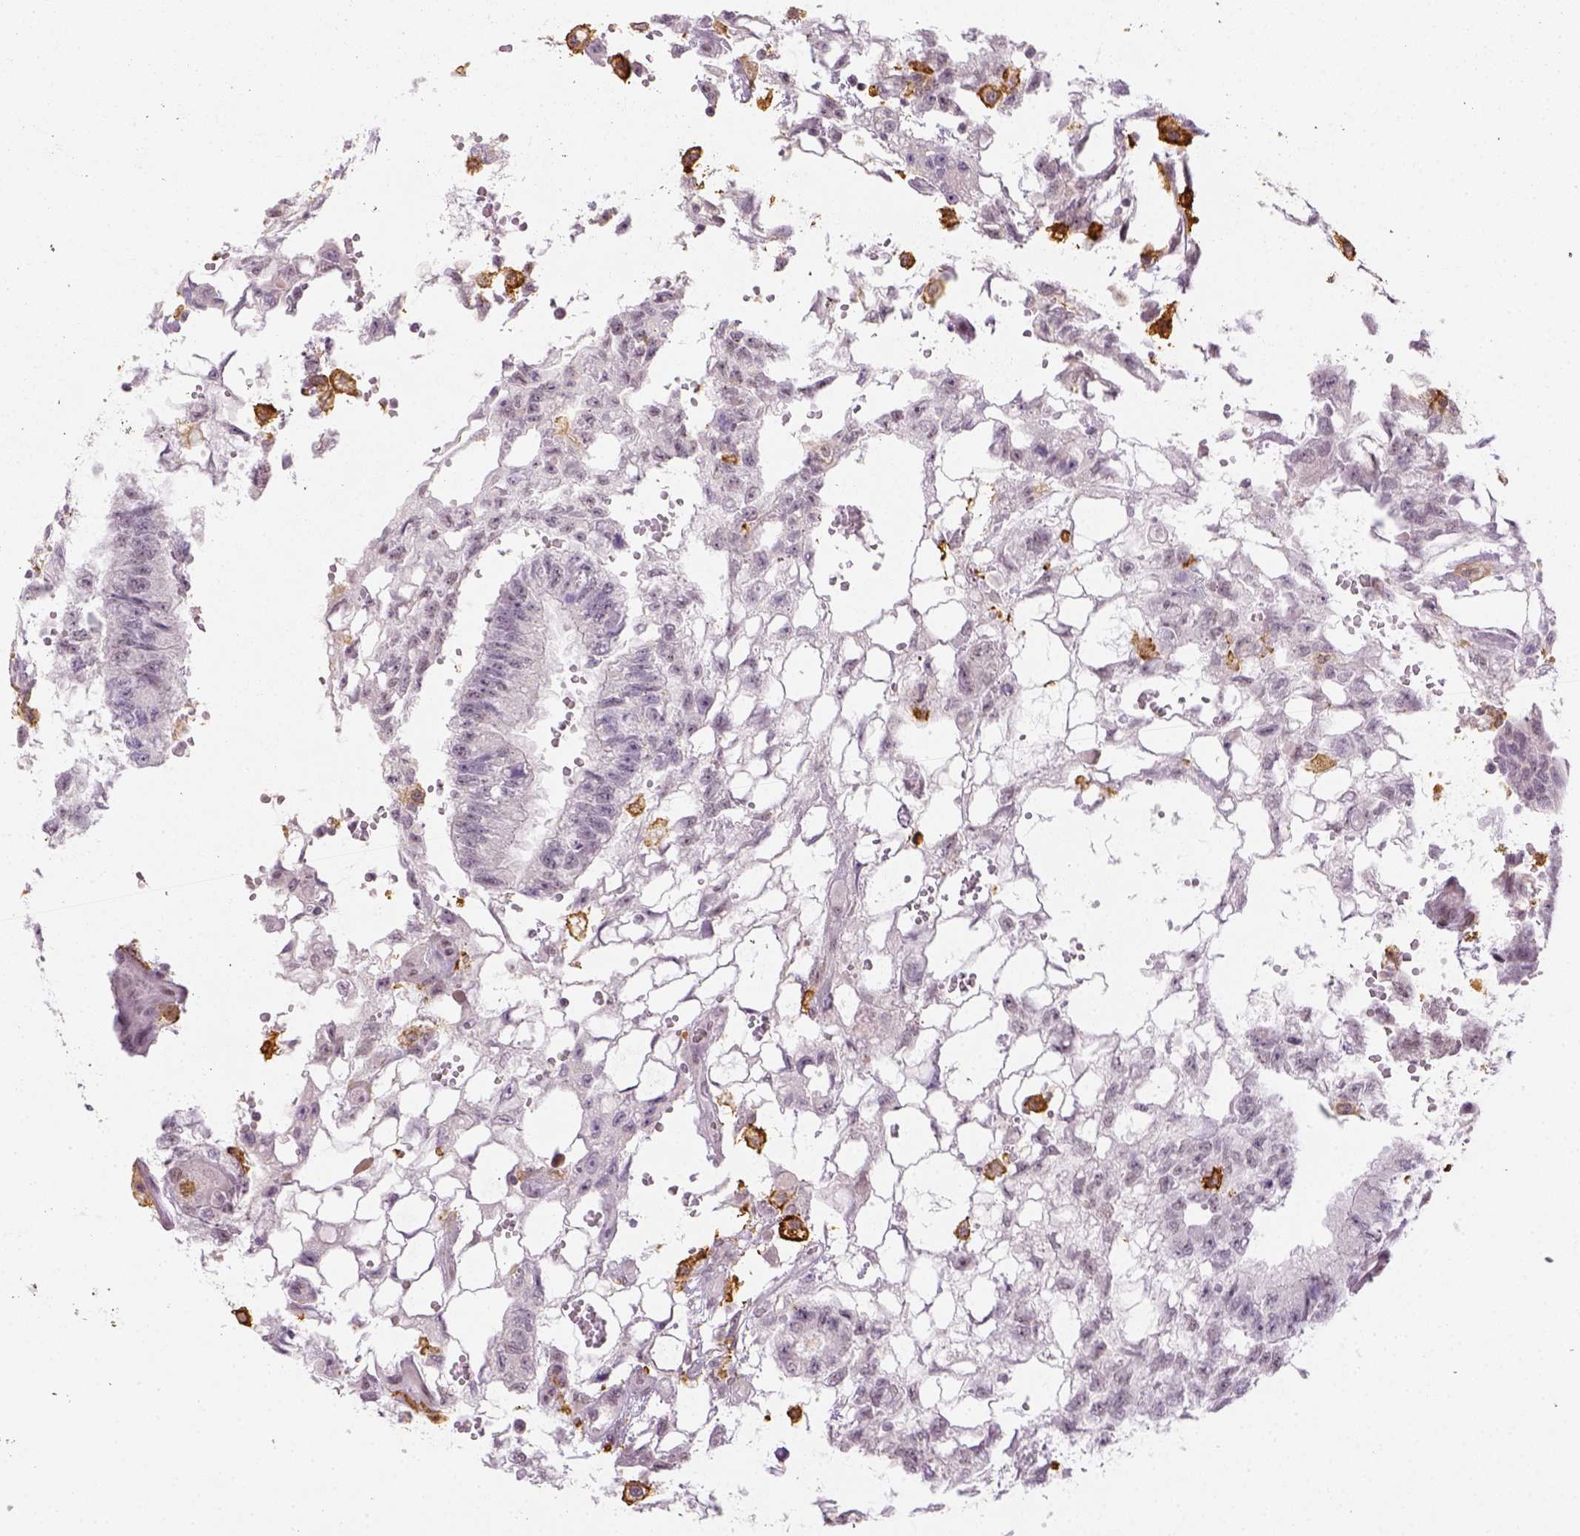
{"staining": {"intensity": "negative", "quantity": "none", "location": "none"}, "tissue": "testis cancer", "cell_type": "Tumor cells", "image_type": "cancer", "snomed": [{"axis": "morphology", "description": "Carcinoma, Embryonal, NOS"}, {"axis": "topography", "description": "Testis"}], "caption": "Tumor cells show no significant protein expression in testis cancer.", "gene": "CD14", "patient": {"sex": "male", "age": 32}}